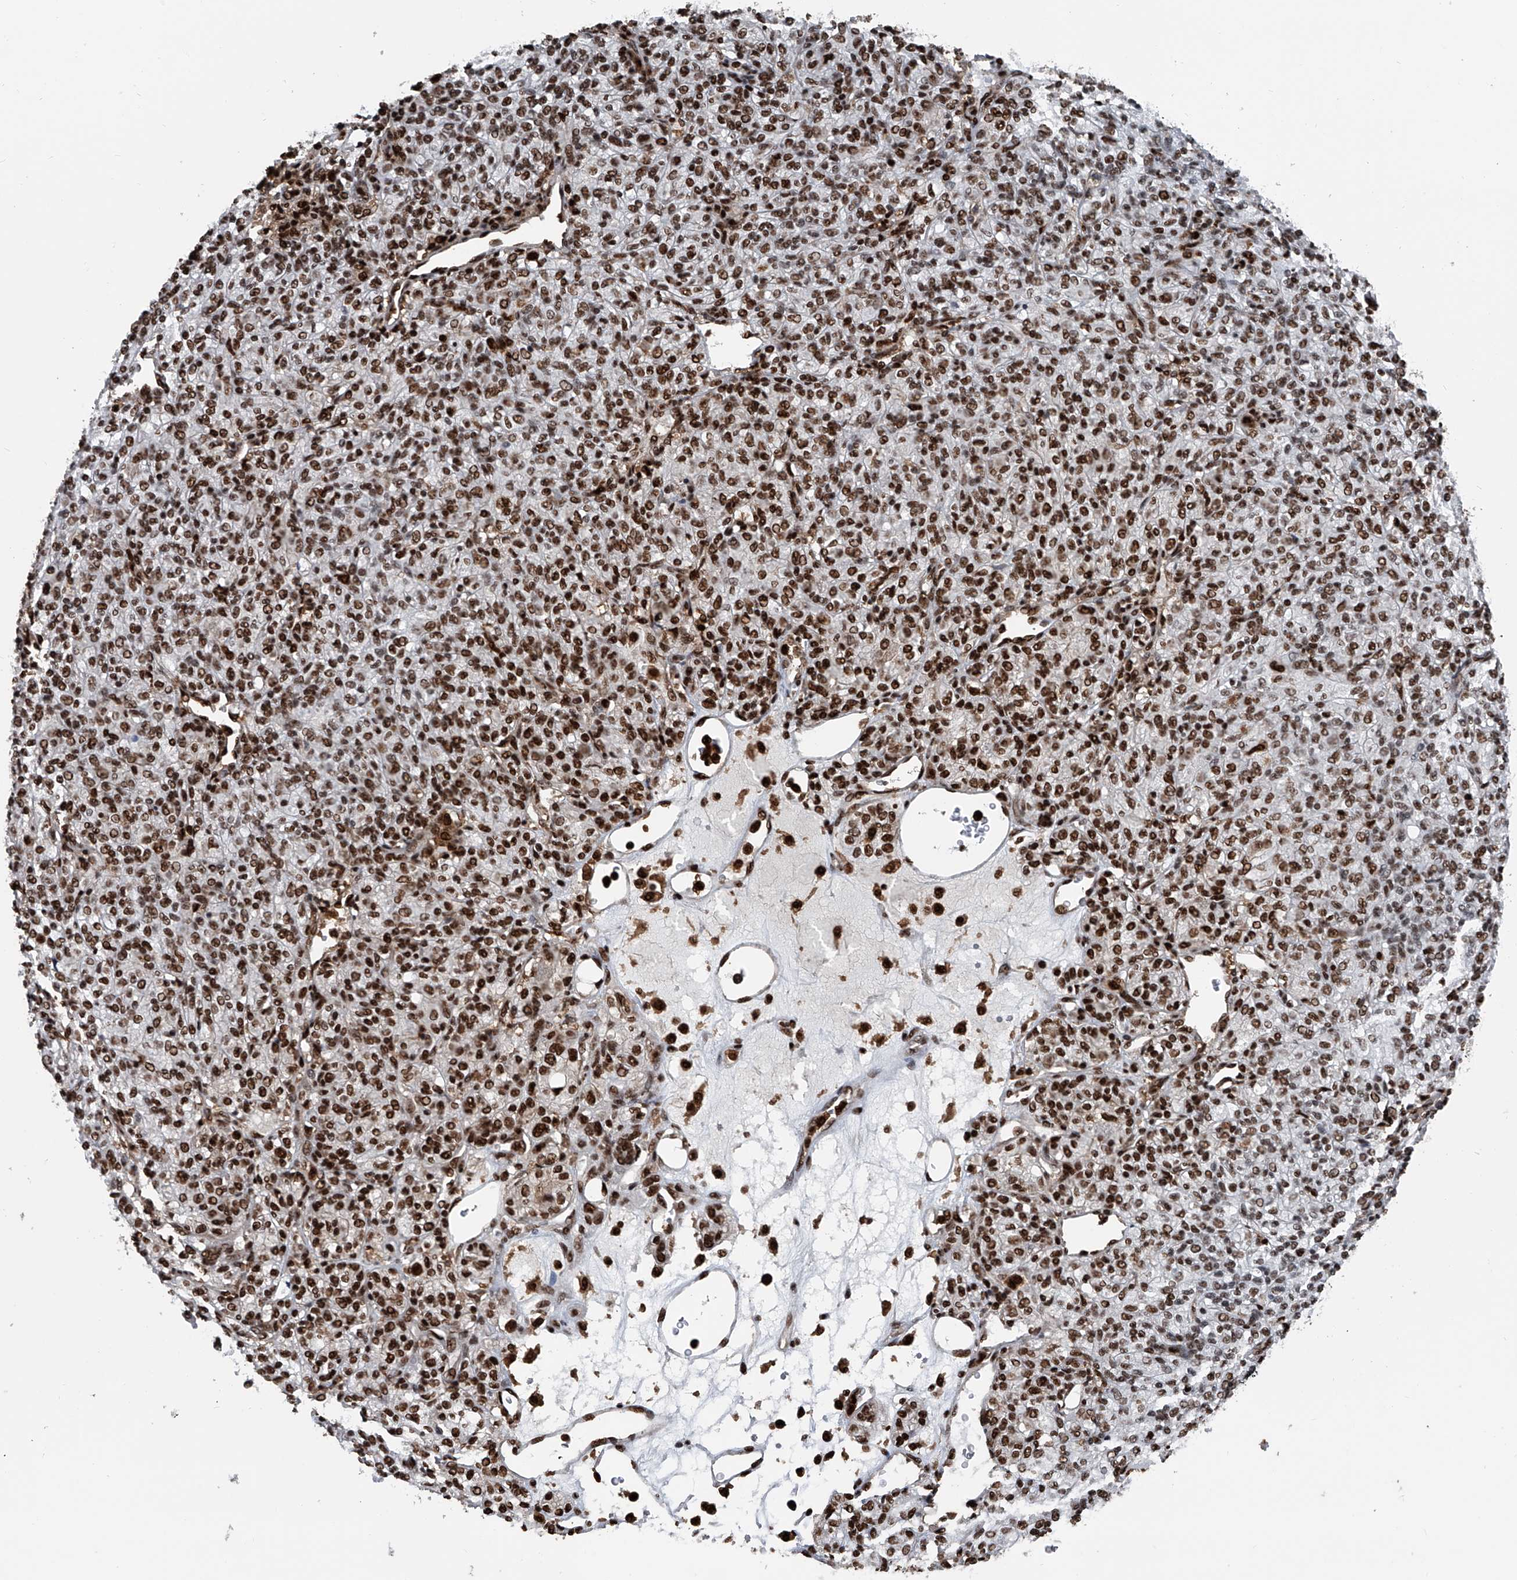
{"staining": {"intensity": "strong", "quantity": "25%-75%", "location": "nuclear"}, "tissue": "renal cancer", "cell_type": "Tumor cells", "image_type": "cancer", "snomed": [{"axis": "morphology", "description": "Adenocarcinoma, NOS"}, {"axis": "topography", "description": "Kidney"}], "caption": "Renal adenocarcinoma stained with a brown dye reveals strong nuclear positive staining in about 25%-75% of tumor cells.", "gene": "FKBP5", "patient": {"sex": "male", "age": 77}}